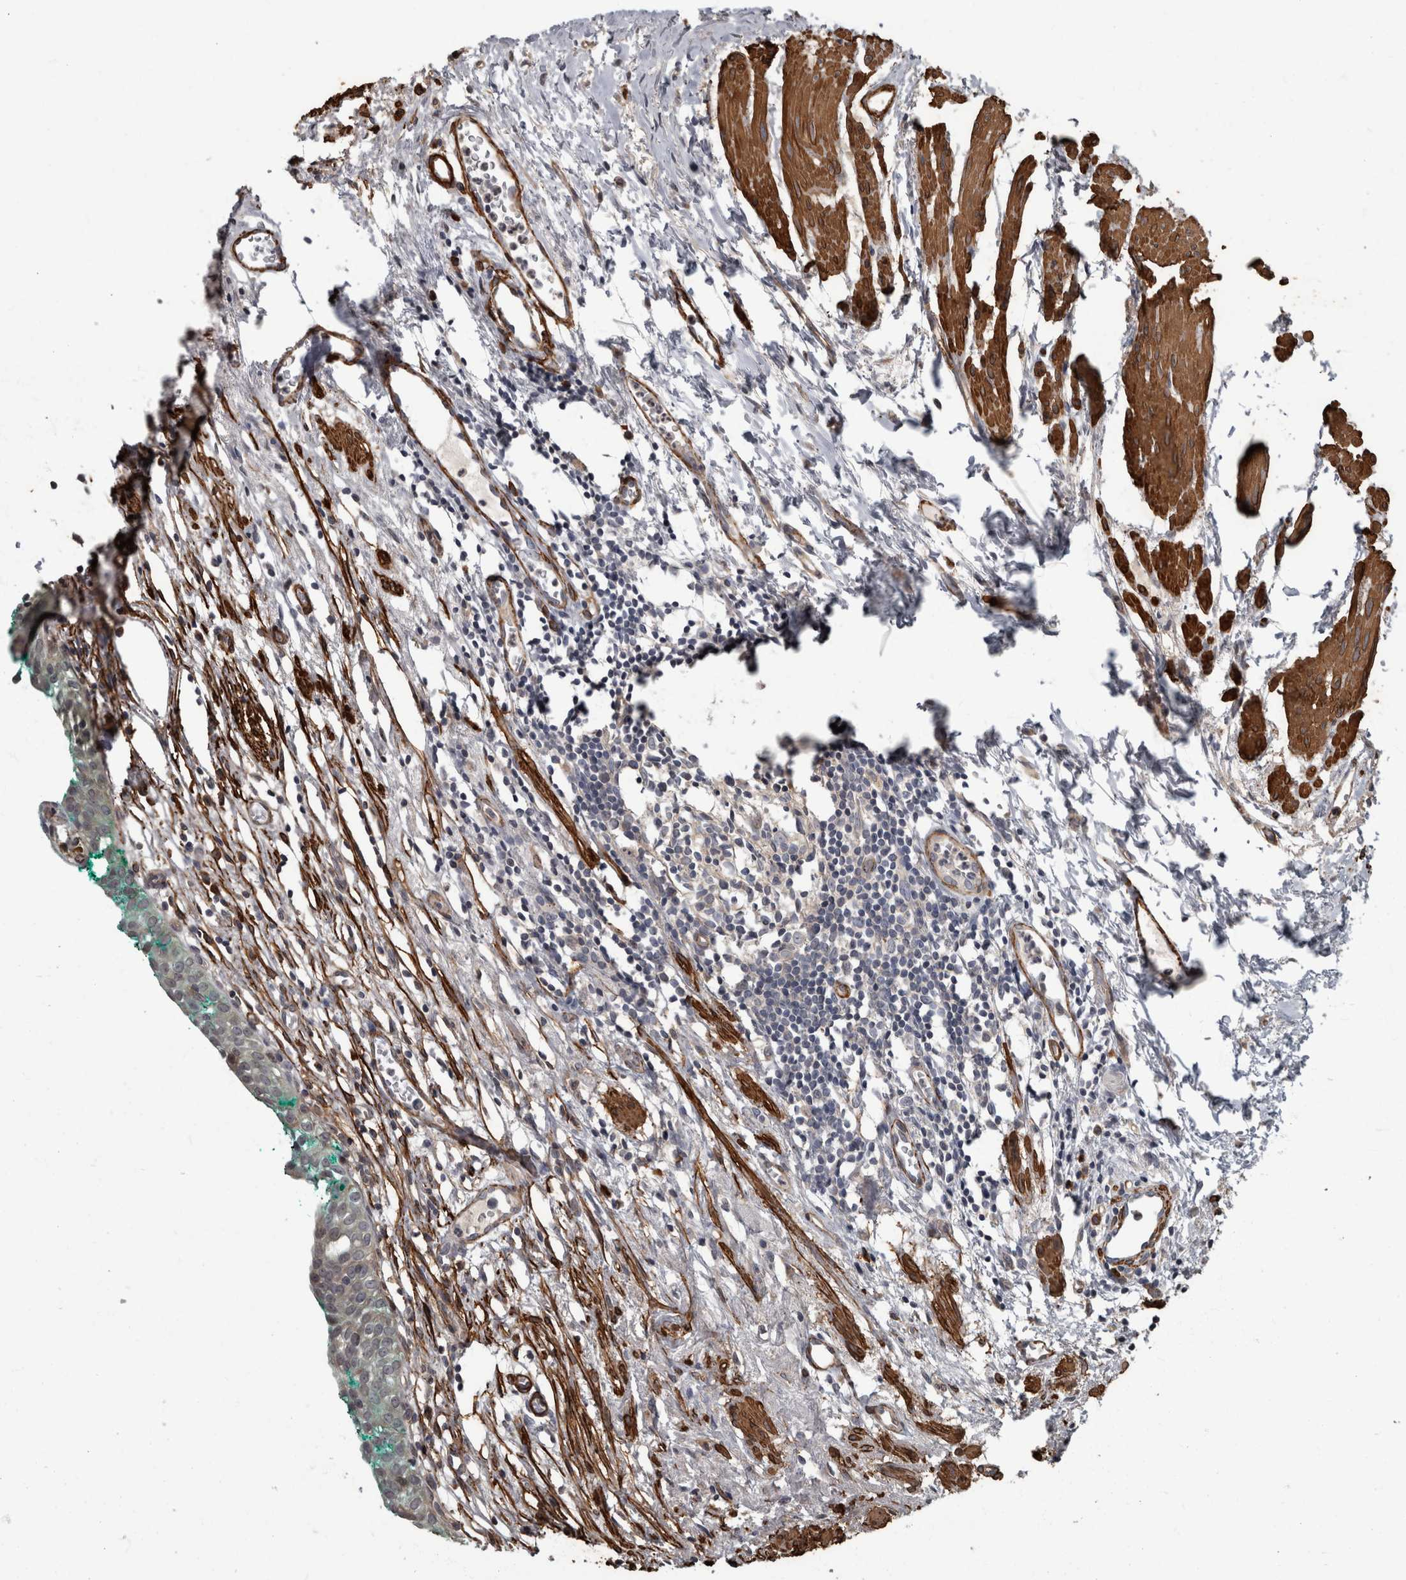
{"staining": {"intensity": "negative", "quantity": "none", "location": "none"}, "tissue": "urinary bladder", "cell_type": "Urothelial cells", "image_type": "normal", "snomed": [{"axis": "morphology", "description": "Normal tissue, NOS"}, {"axis": "morphology", "description": "Urothelial carcinoma, High grade"}, {"axis": "topography", "description": "Urinary bladder"}], "caption": "Human urinary bladder stained for a protein using immunohistochemistry reveals no positivity in urothelial cells.", "gene": "MASTL", "patient": {"sex": "female", "age": 60}}